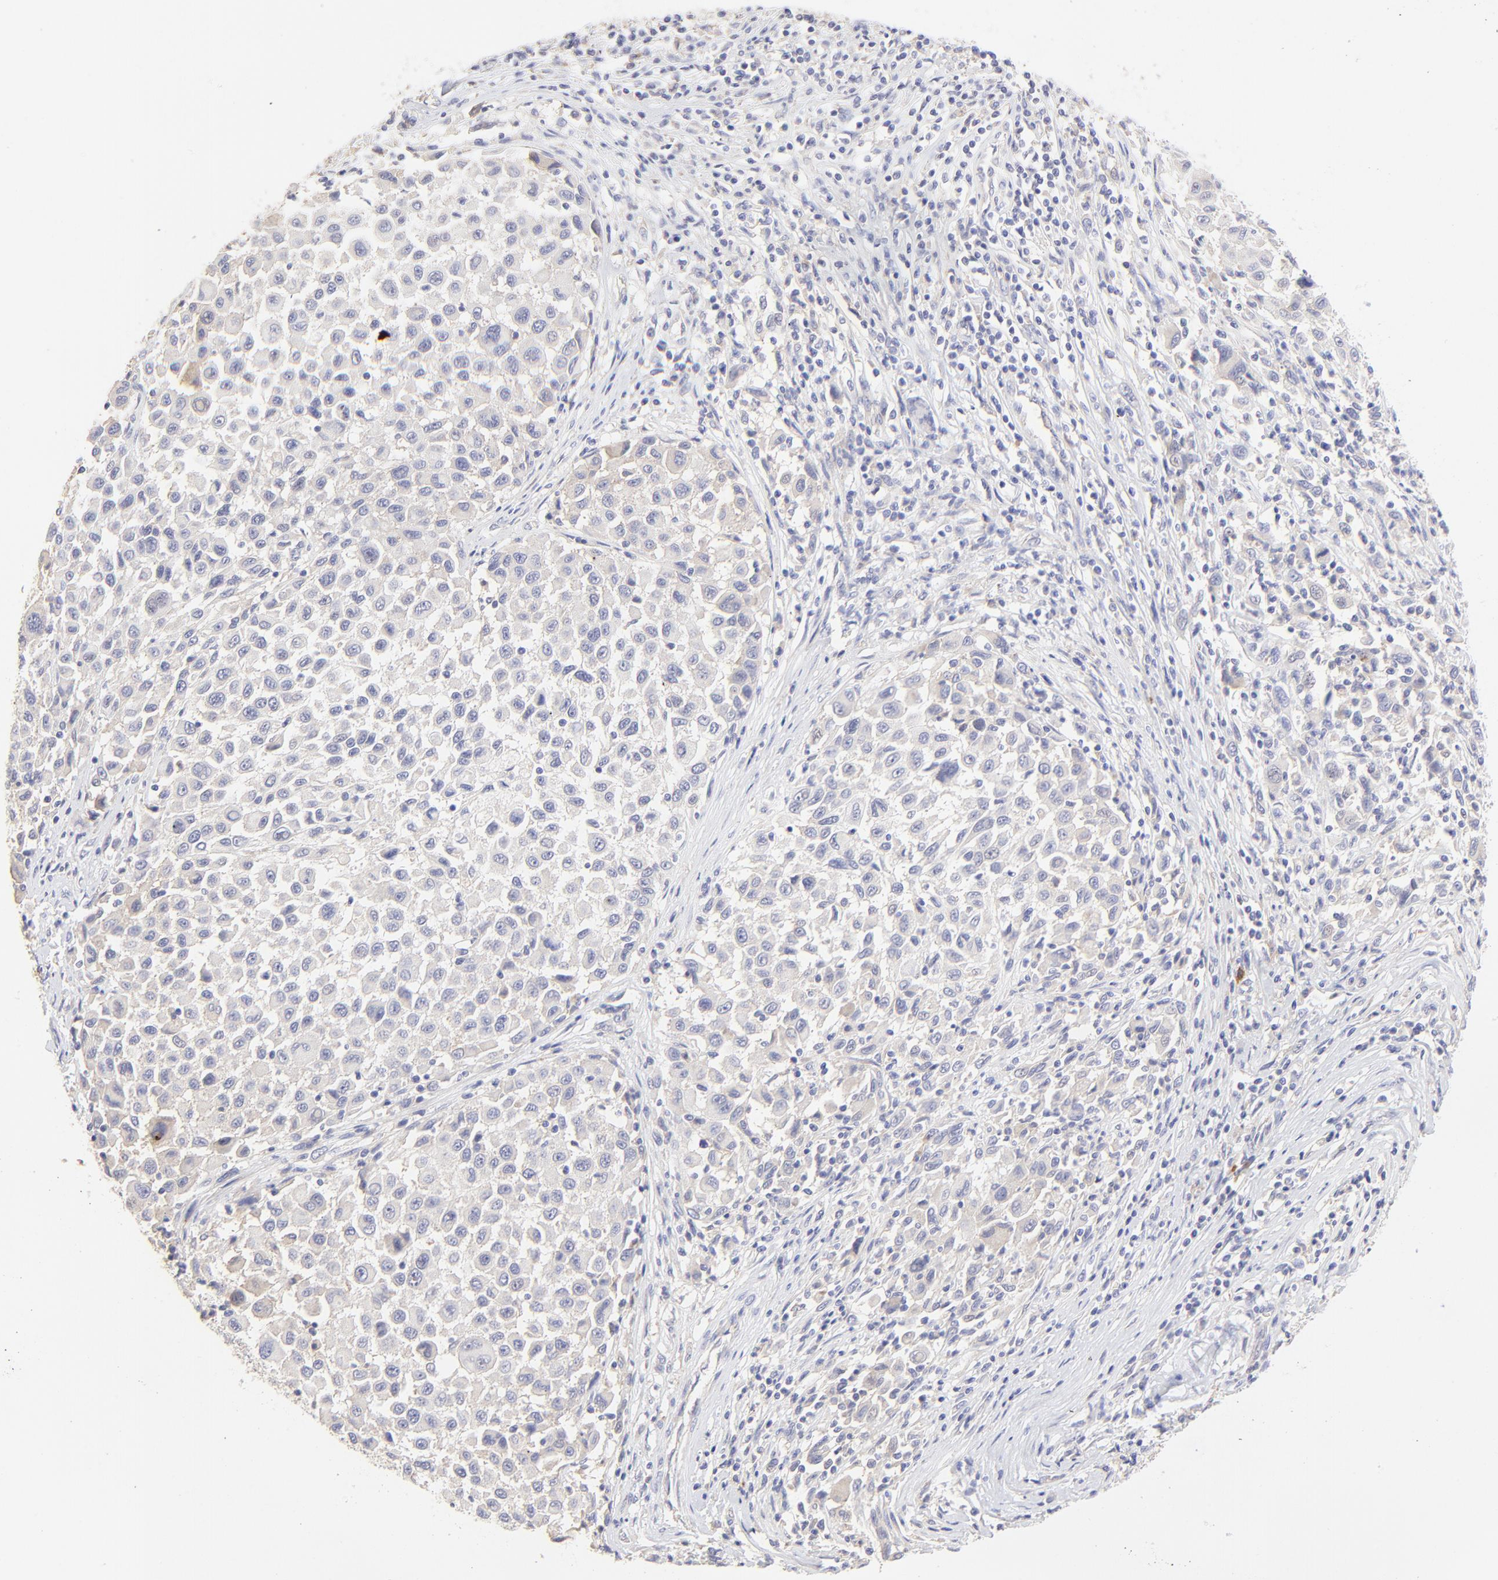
{"staining": {"intensity": "negative", "quantity": "none", "location": "none"}, "tissue": "melanoma", "cell_type": "Tumor cells", "image_type": "cancer", "snomed": [{"axis": "morphology", "description": "Malignant melanoma, Metastatic site"}, {"axis": "topography", "description": "Lymph node"}], "caption": "This histopathology image is of melanoma stained with immunohistochemistry (IHC) to label a protein in brown with the nuclei are counter-stained blue. There is no positivity in tumor cells.", "gene": "LHFPL1", "patient": {"sex": "male", "age": 61}}